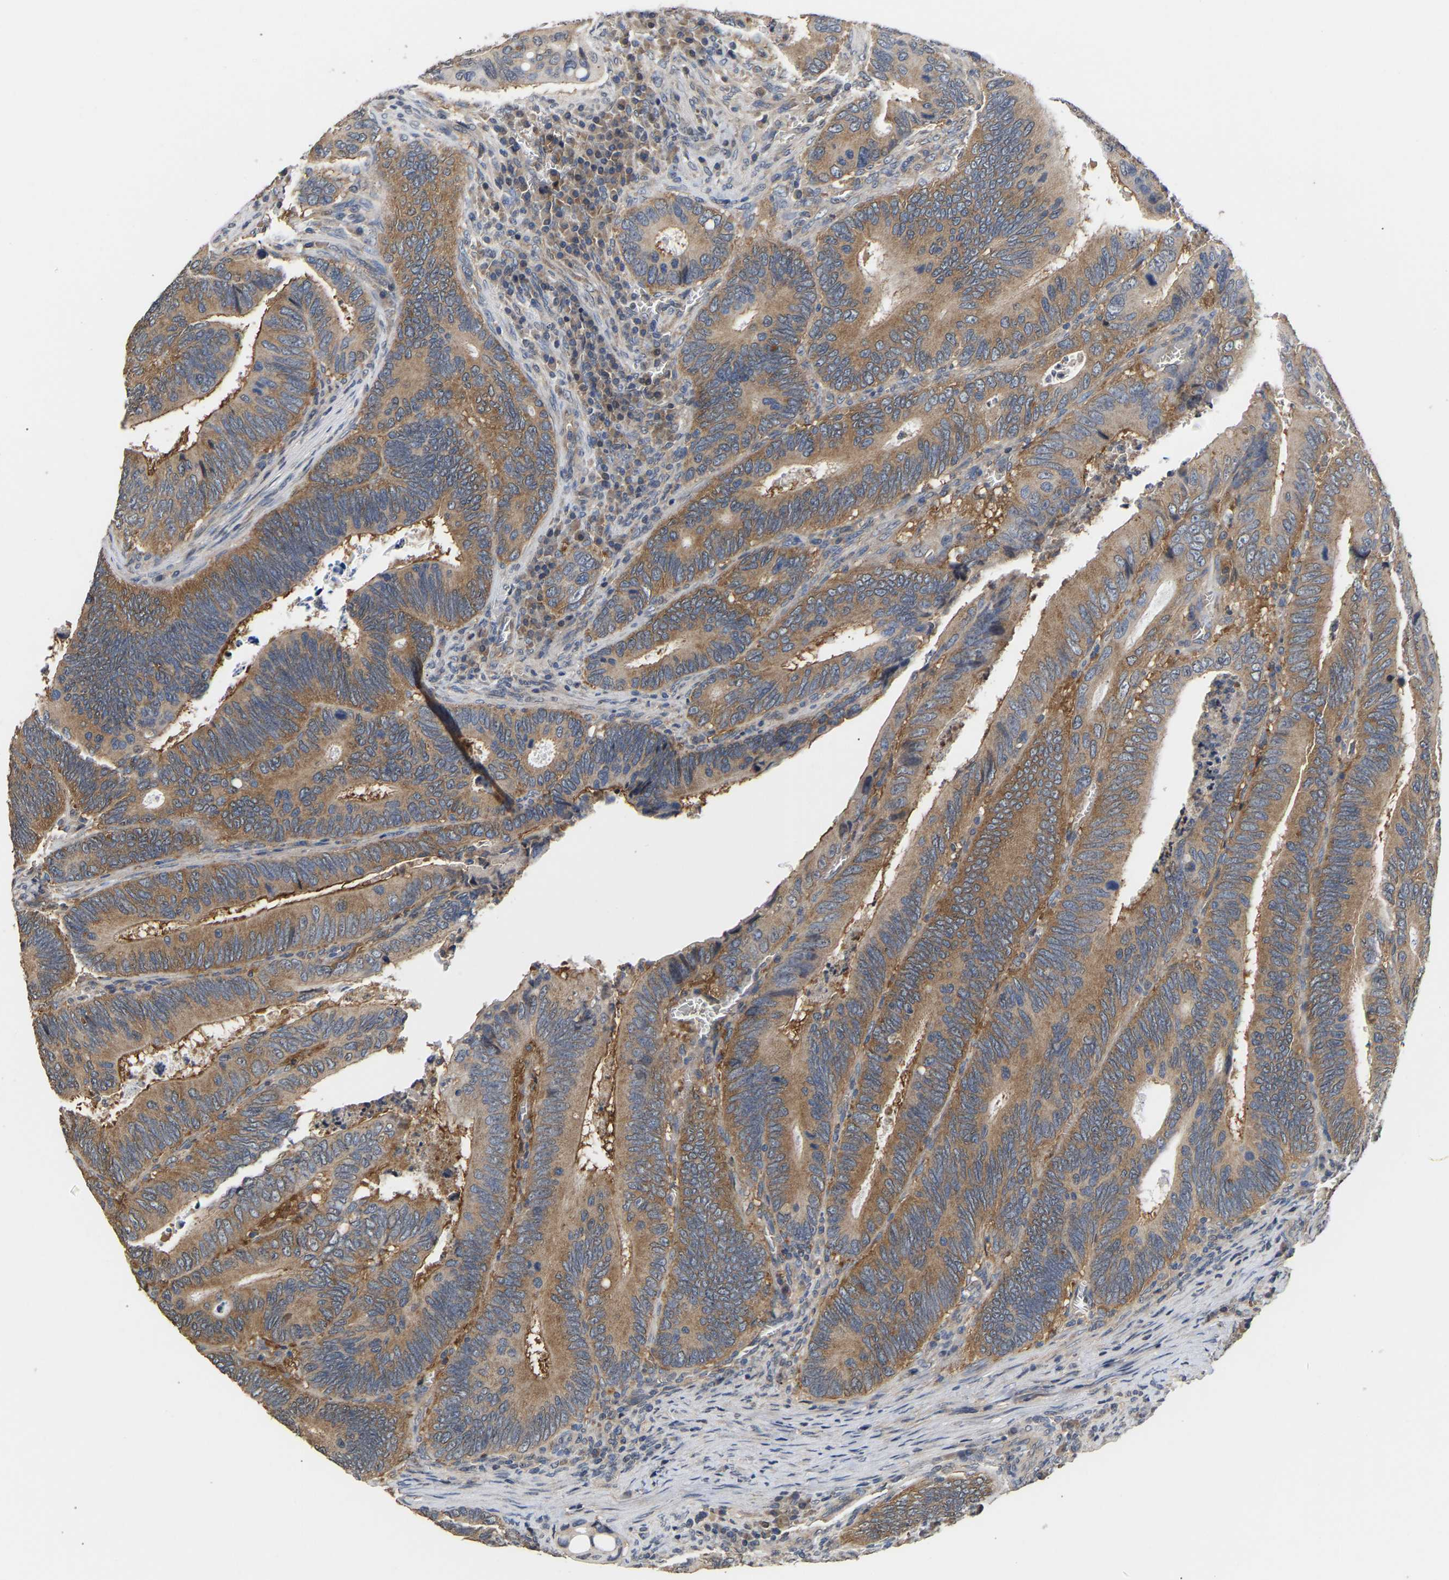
{"staining": {"intensity": "moderate", "quantity": ">75%", "location": "cytoplasmic/membranous"}, "tissue": "colorectal cancer", "cell_type": "Tumor cells", "image_type": "cancer", "snomed": [{"axis": "morphology", "description": "Inflammation, NOS"}, {"axis": "morphology", "description": "Adenocarcinoma, NOS"}, {"axis": "topography", "description": "Colon"}], "caption": "Immunohistochemical staining of colorectal adenocarcinoma exhibits medium levels of moderate cytoplasmic/membranous protein staining in approximately >75% of tumor cells.", "gene": "AIMP2", "patient": {"sex": "male", "age": 72}}